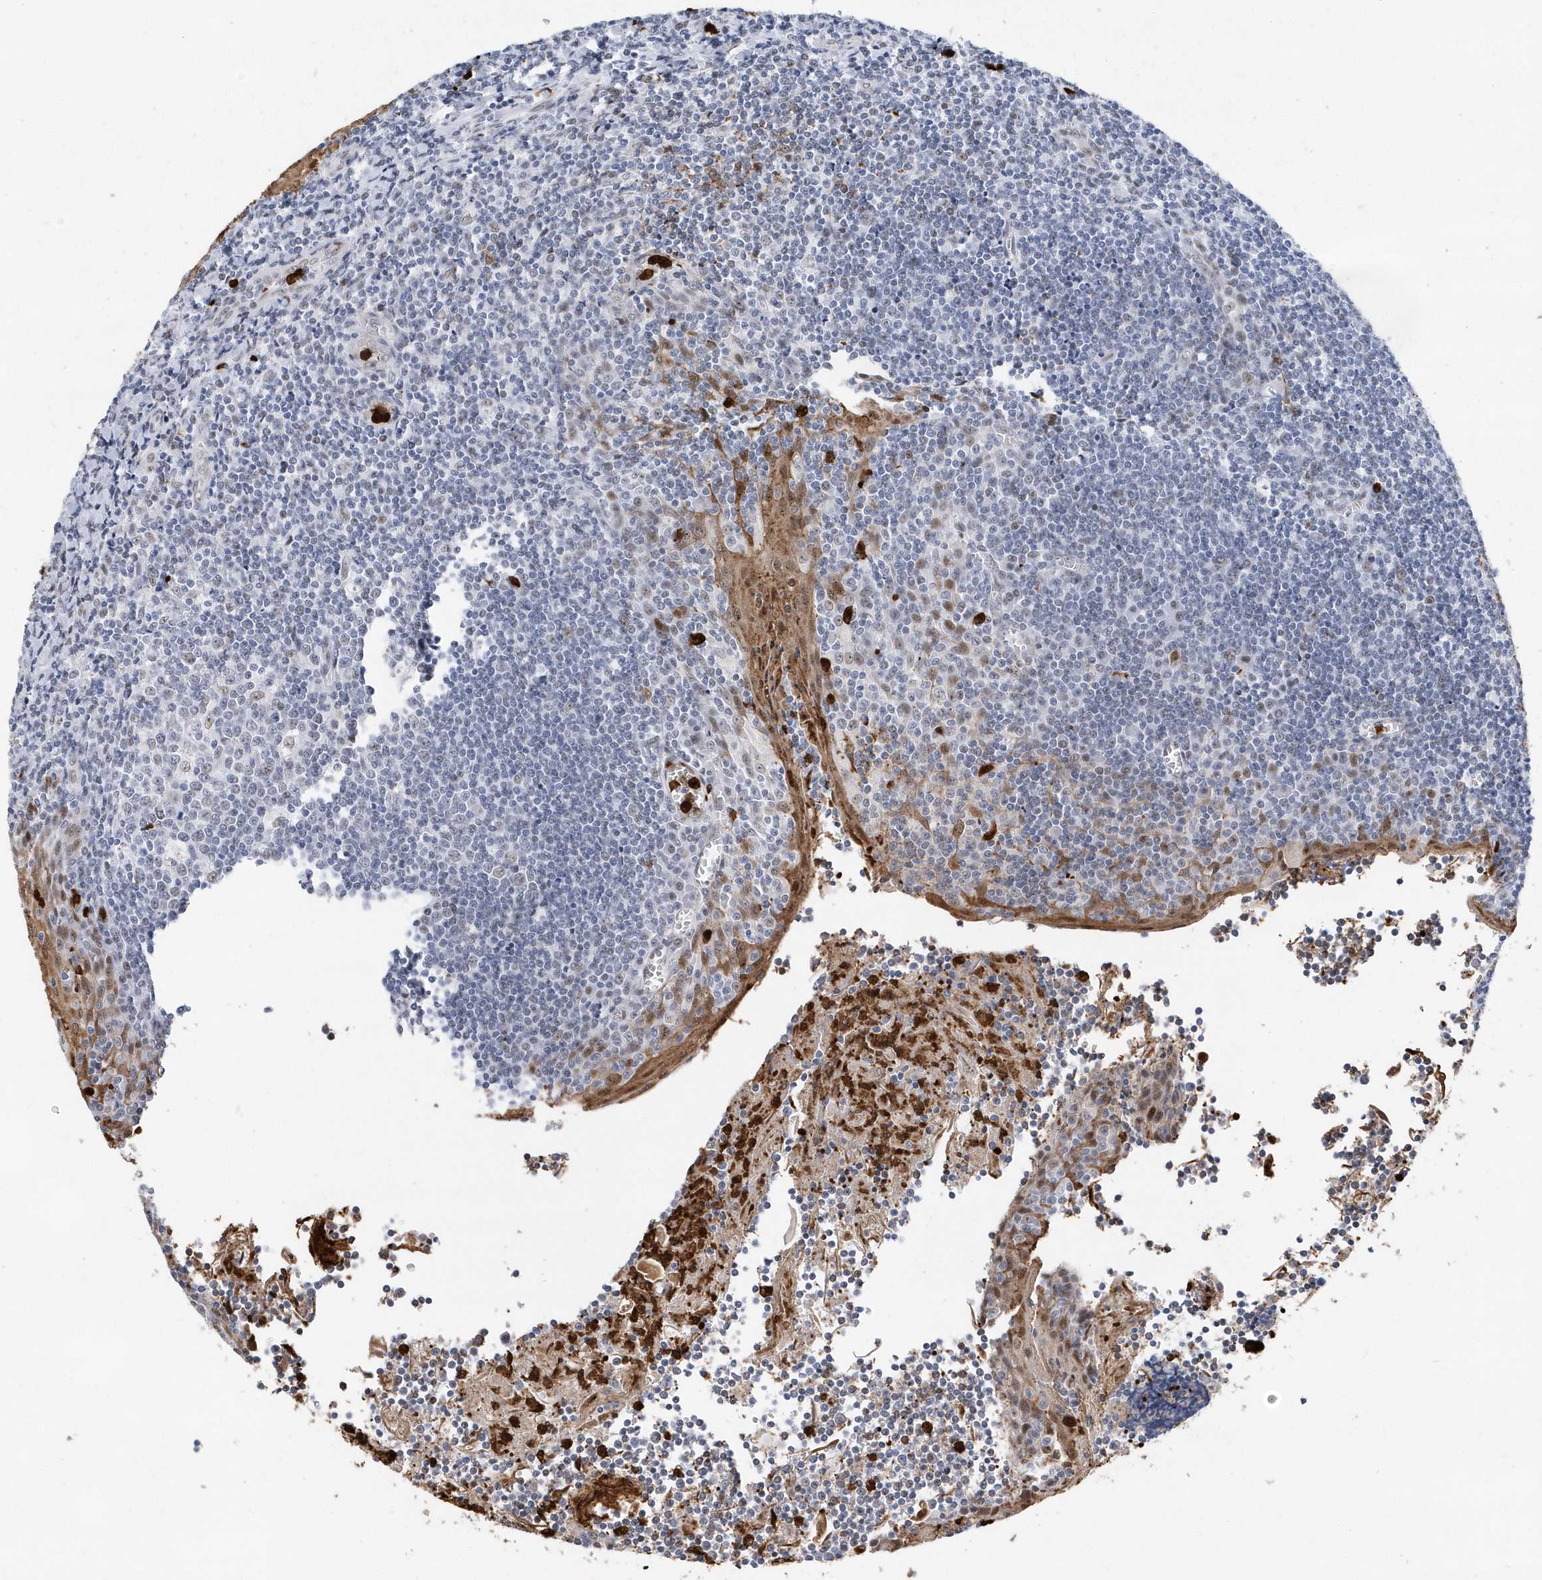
{"staining": {"intensity": "negative", "quantity": "none", "location": "none"}, "tissue": "tonsil", "cell_type": "Germinal center cells", "image_type": "normal", "snomed": [{"axis": "morphology", "description": "Normal tissue, NOS"}, {"axis": "topography", "description": "Tonsil"}], "caption": "Germinal center cells show no significant positivity in normal tonsil.", "gene": "RPP30", "patient": {"sex": "male", "age": 27}}